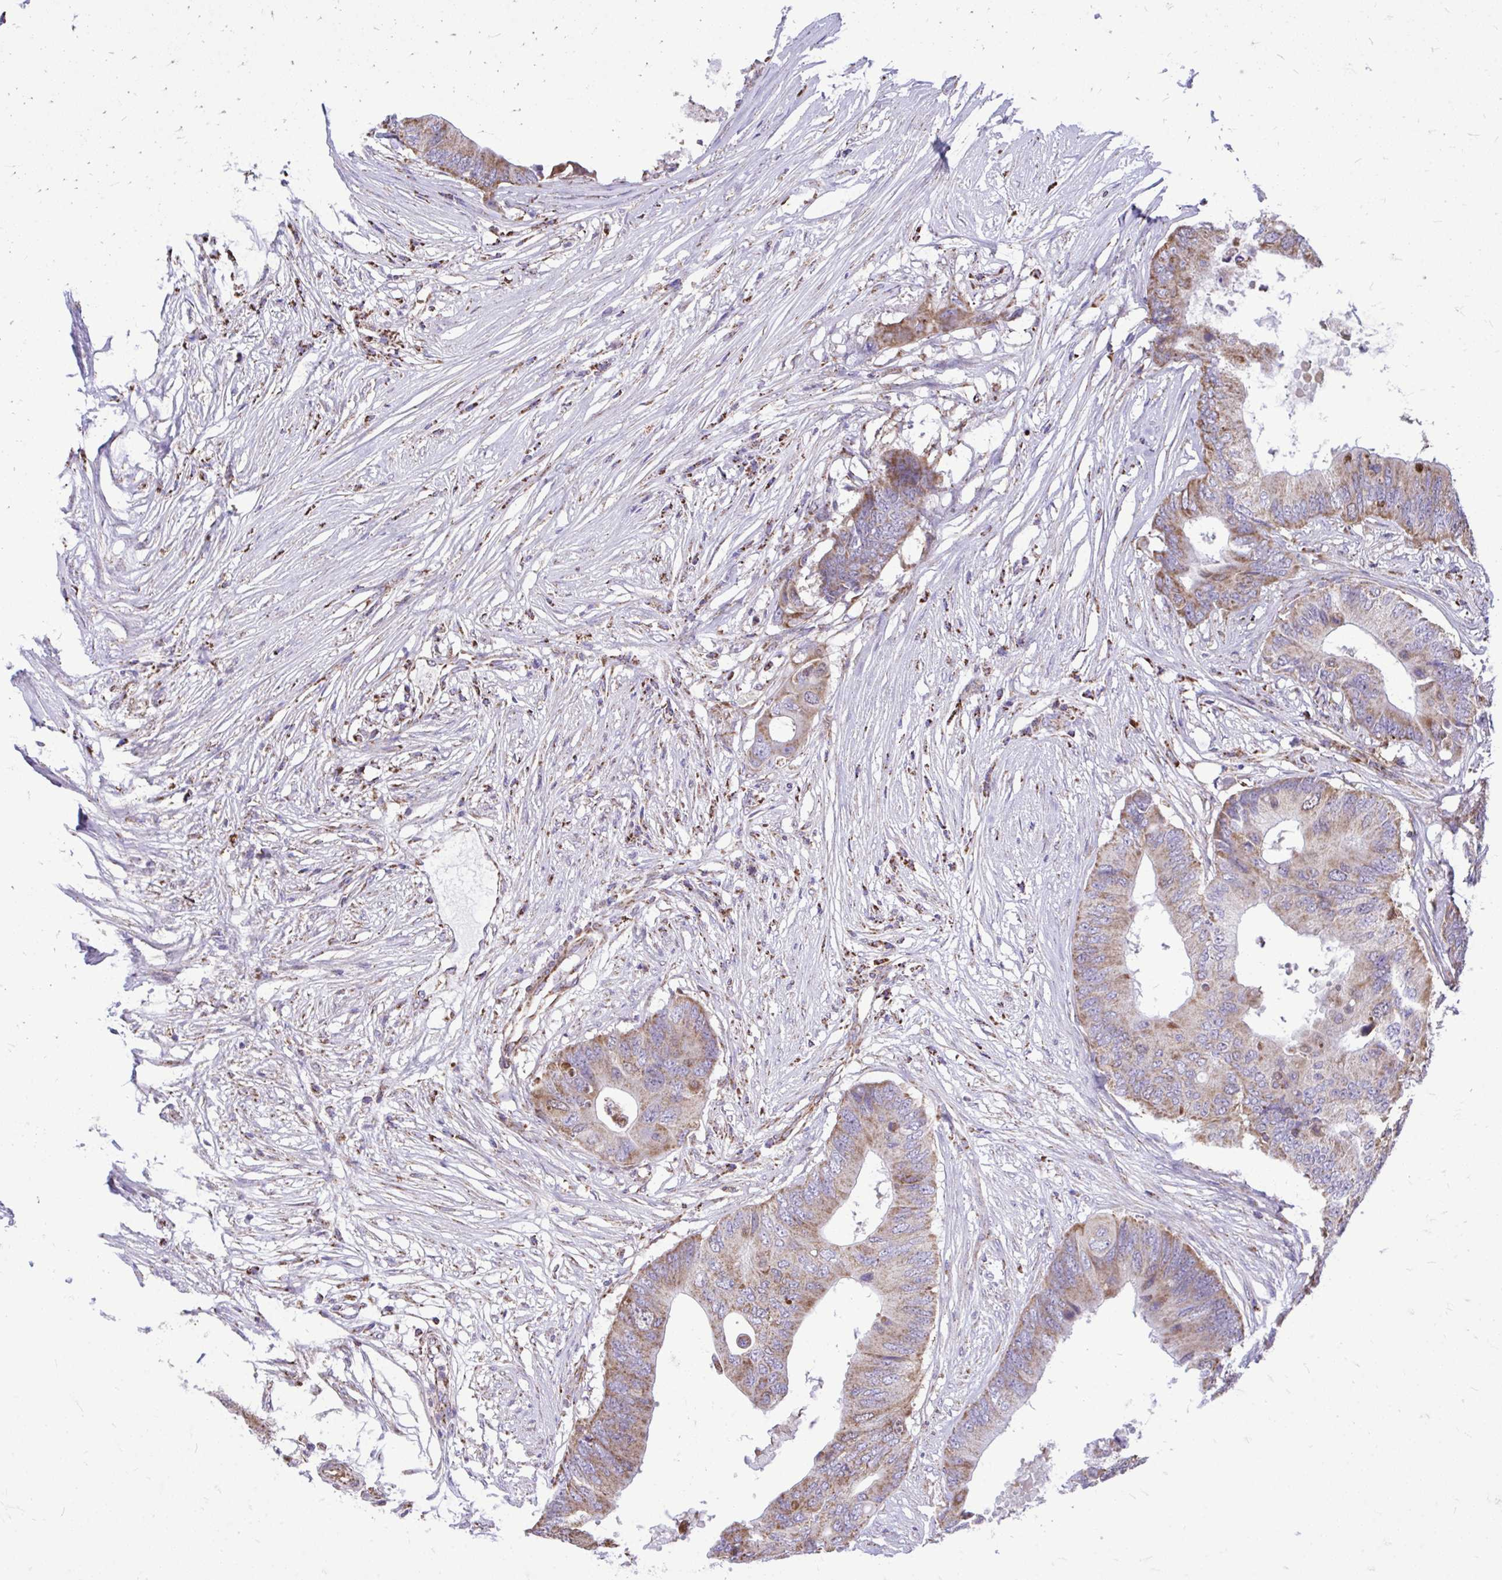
{"staining": {"intensity": "moderate", "quantity": ">75%", "location": "cytoplasmic/membranous"}, "tissue": "colorectal cancer", "cell_type": "Tumor cells", "image_type": "cancer", "snomed": [{"axis": "morphology", "description": "Adenocarcinoma, NOS"}, {"axis": "topography", "description": "Colon"}], "caption": "Human colorectal cancer (adenocarcinoma) stained with a brown dye displays moderate cytoplasmic/membranous positive positivity in about >75% of tumor cells.", "gene": "UBE2C", "patient": {"sex": "male", "age": 71}}